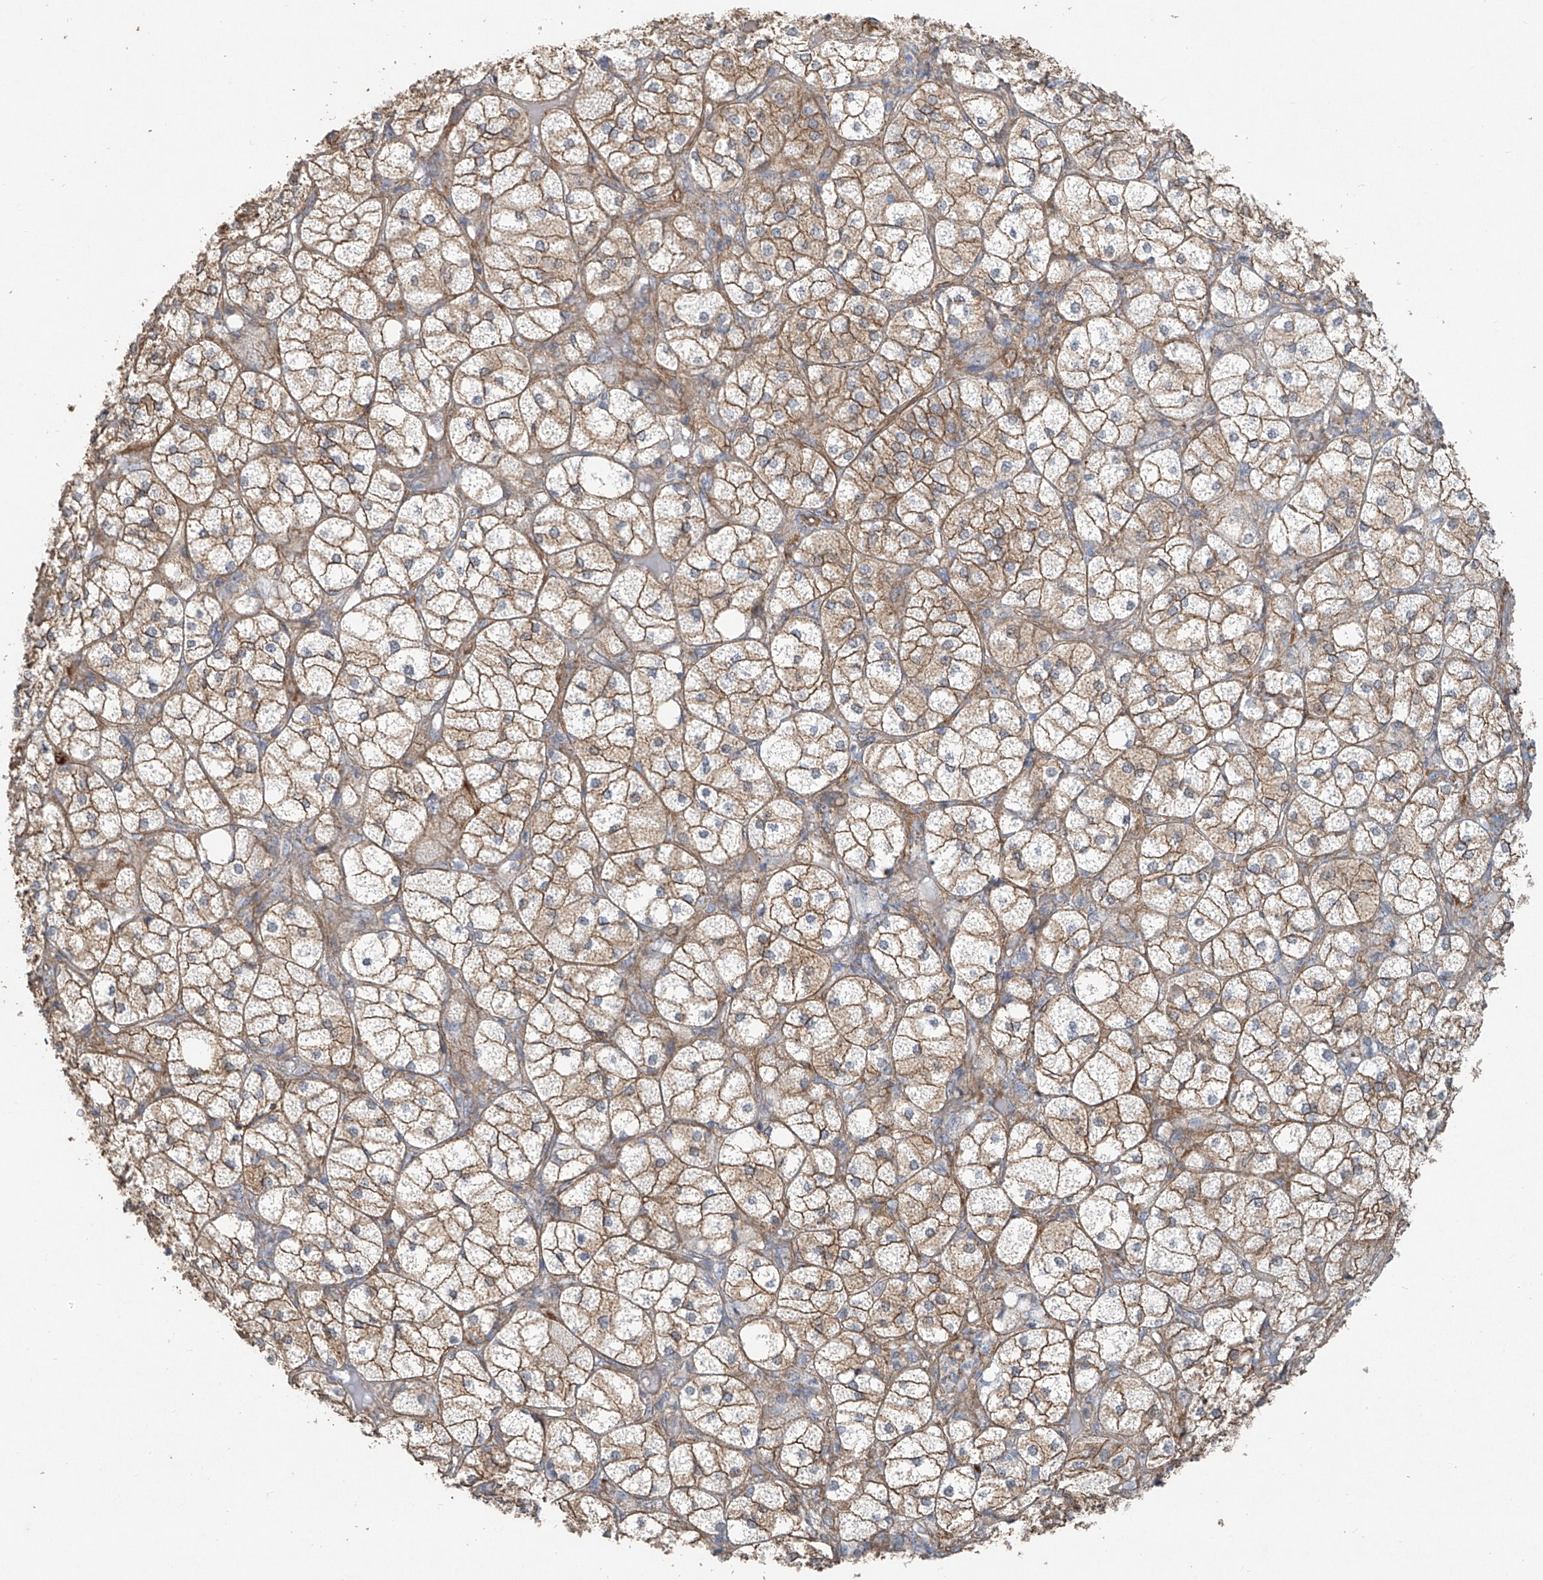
{"staining": {"intensity": "moderate", "quantity": ">75%", "location": "cytoplasmic/membranous"}, "tissue": "adrenal gland", "cell_type": "Glandular cells", "image_type": "normal", "snomed": [{"axis": "morphology", "description": "Normal tissue, NOS"}, {"axis": "topography", "description": "Adrenal gland"}], "caption": "Immunohistochemical staining of normal human adrenal gland demonstrates moderate cytoplasmic/membranous protein expression in approximately >75% of glandular cells.", "gene": "TUBE1", "patient": {"sex": "female", "age": 61}}